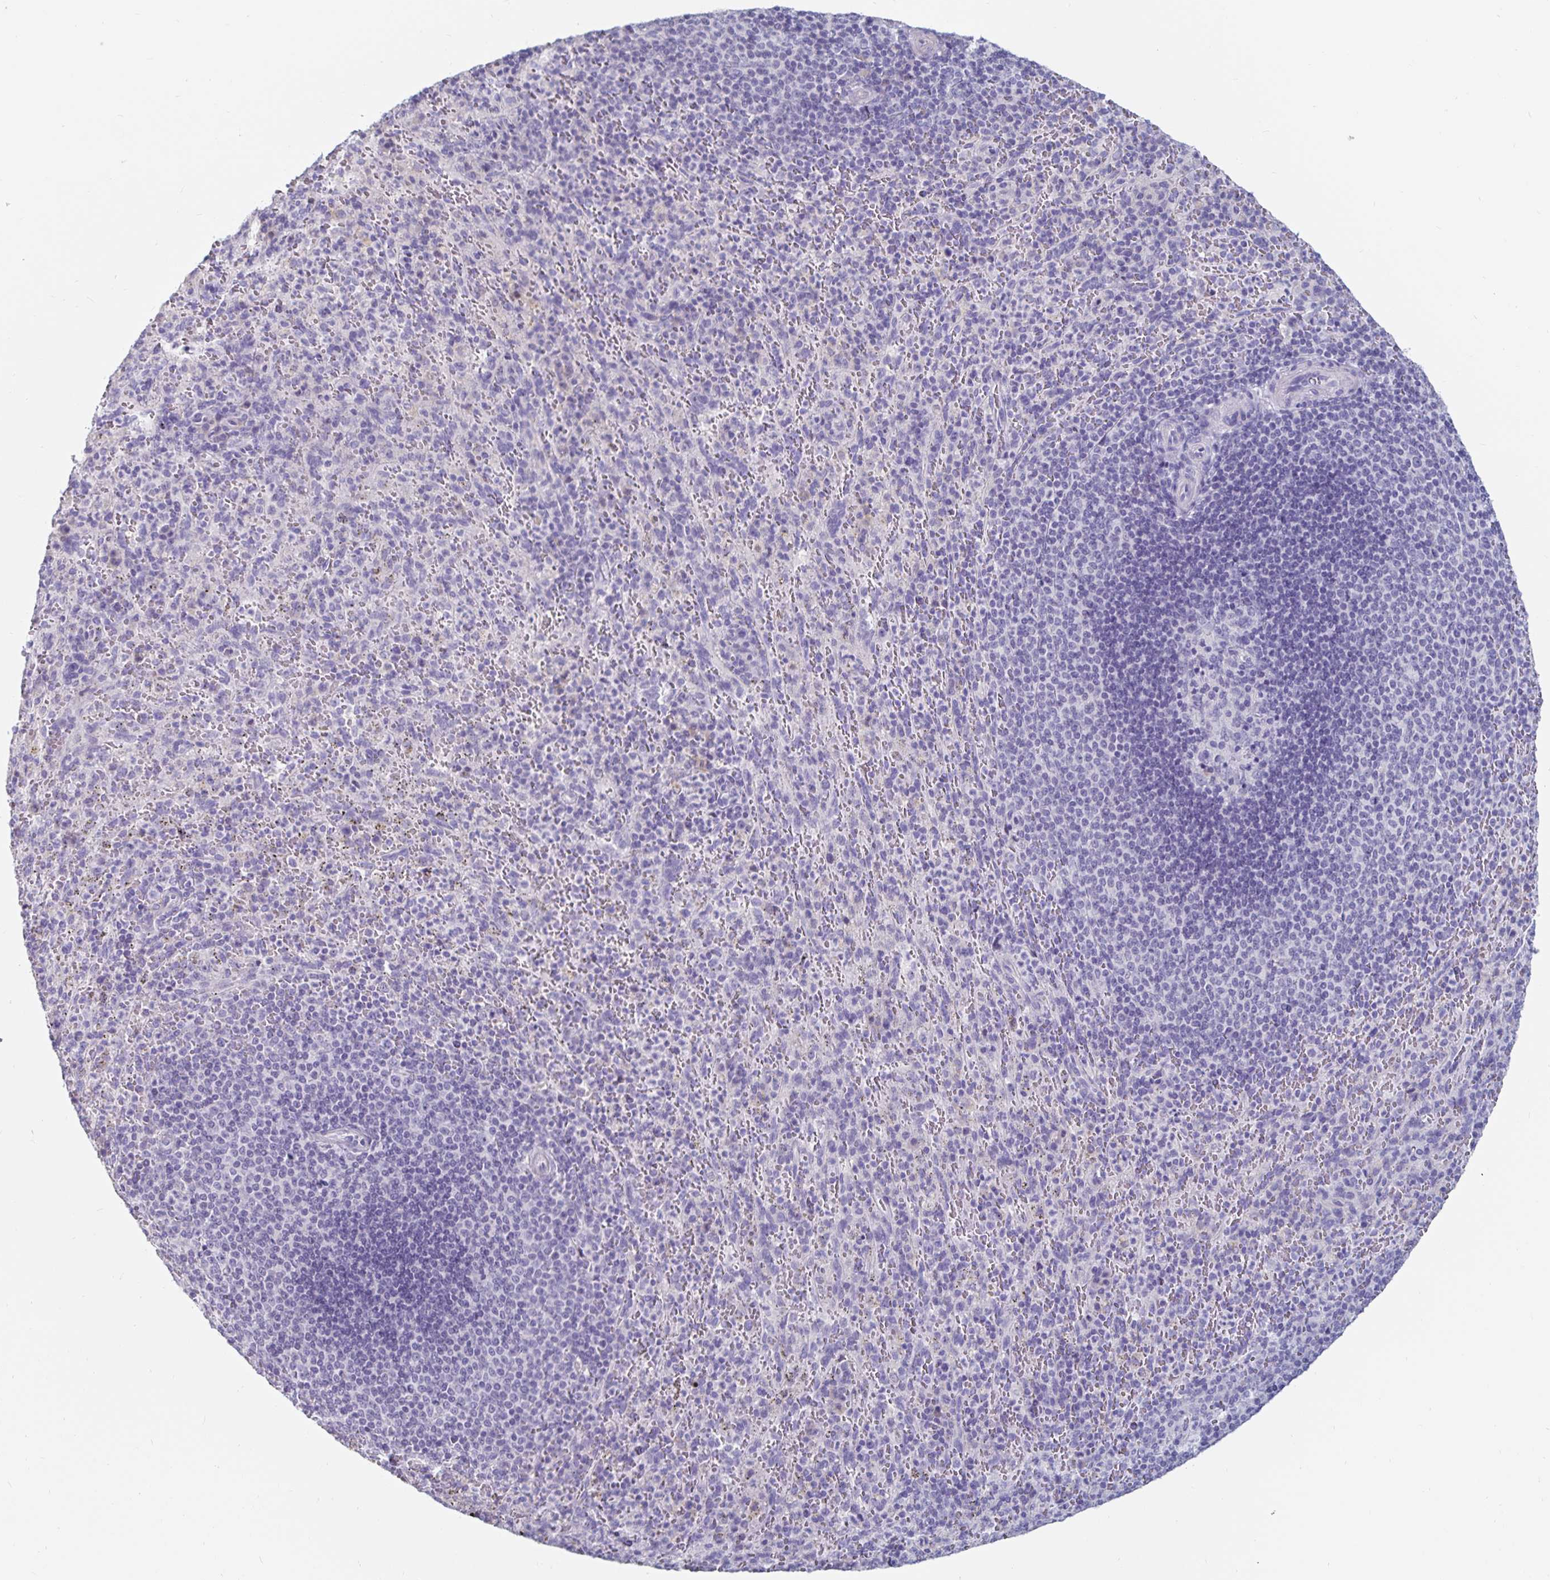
{"staining": {"intensity": "negative", "quantity": "none", "location": "none"}, "tissue": "spleen", "cell_type": "Cells in red pulp", "image_type": "normal", "snomed": [{"axis": "morphology", "description": "Normal tissue, NOS"}, {"axis": "topography", "description": "Spleen"}], "caption": "Protein analysis of unremarkable spleen exhibits no significant staining in cells in red pulp.", "gene": "CFAP69", "patient": {"sex": "male", "age": 57}}